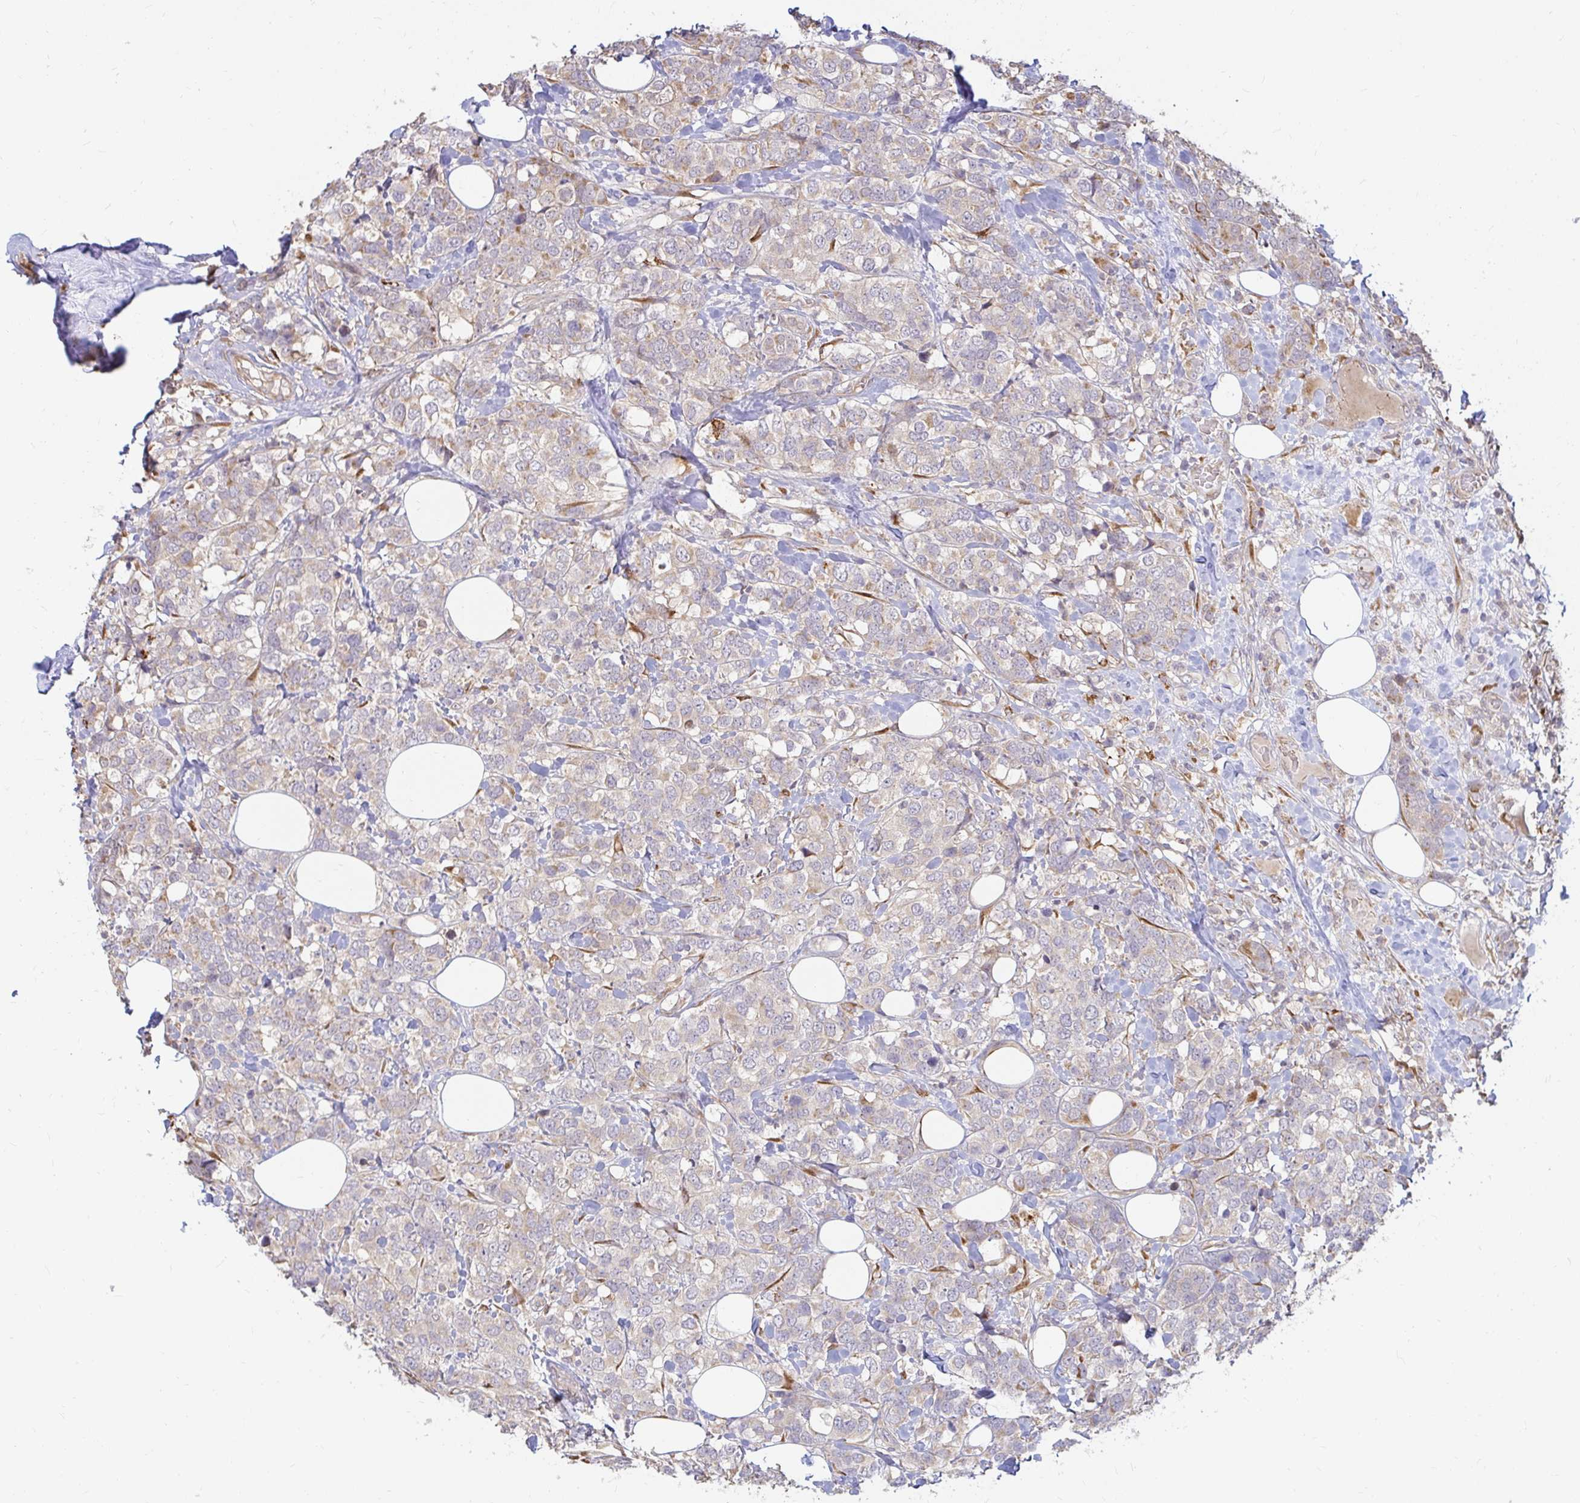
{"staining": {"intensity": "weak", "quantity": "<25%", "location": "cytoplasmic/membranous"}, "tissue": "breast cancer", "cell_type": "Tumor cells", "image_type": "cancer", "snomed": [{"axis": "morphology", "description": "Lobular carcinoma"}, {"axis": "topography", "description": "Breast"}], "caption": "The image displays no significant expression in tumor cells of breast cancer (lobular carcinoma).", "gene": "CAST", "patient": {"sex": "female", "age": 59}}